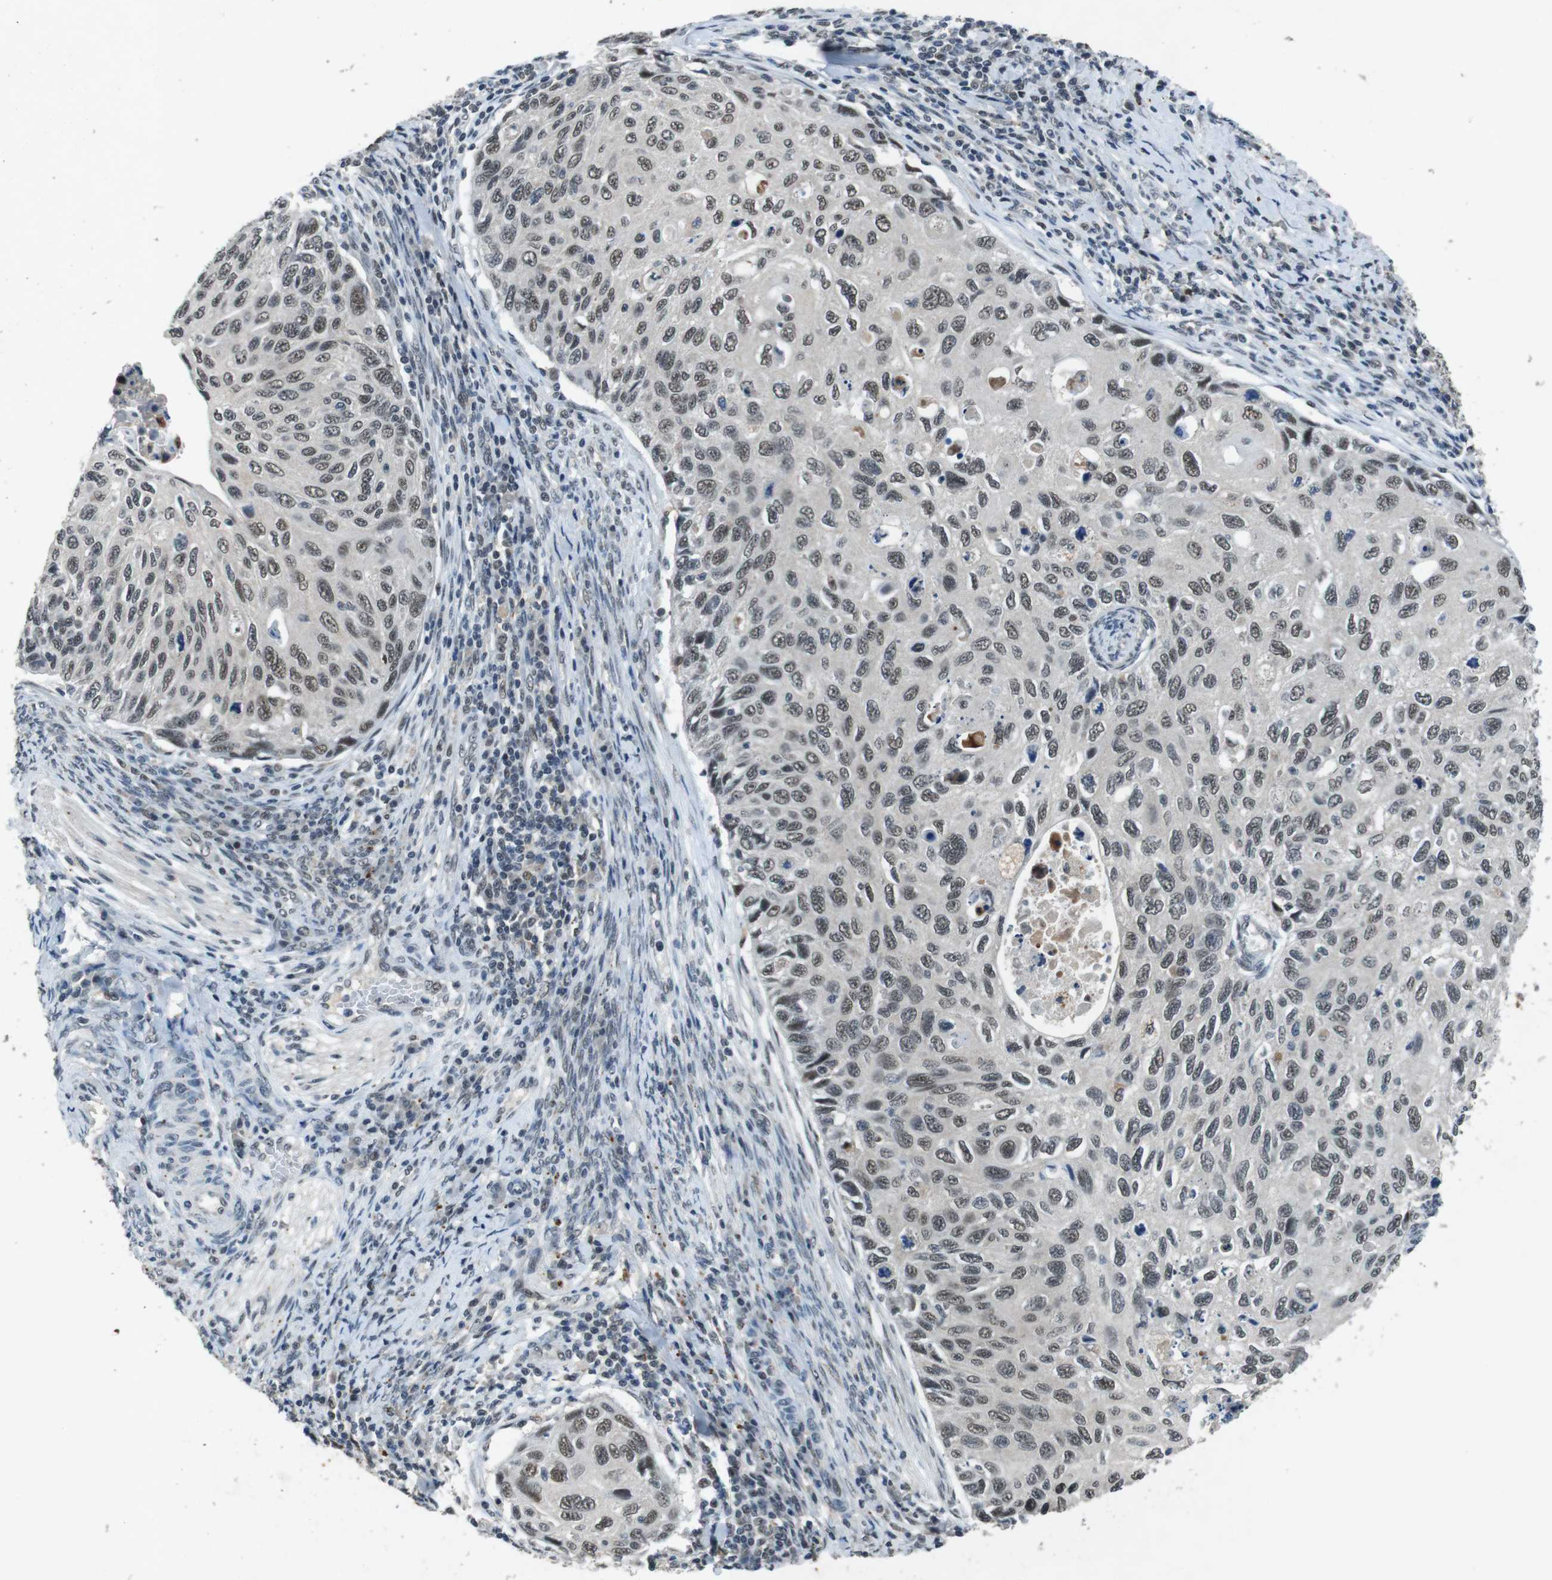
{"staining": {"intensity": "weak", "quantity": ">75%", "location": "nuclear"}, "tissue": "cervical cancer", "cell_type": "Tumor cells", "image_type": "cancer", "snomed": [{"axis": "morphology", "description": "Squamous cell carcinoma, NOS"}, {"axis": "topography", "description": "Cervix"}], "caption": "Immunohistochemistry (IHC) photomicrograph of neoplastic tissue: squamous cell carcinoma (cervical) stained using immunohistochemistry demonstrates low levels of weak protein expression localized specifically in the nuclear of tumor cells, appearing as a nuclear brown color.", "gene": "USP7", "patient": {"sex": "female", "age": 70}}